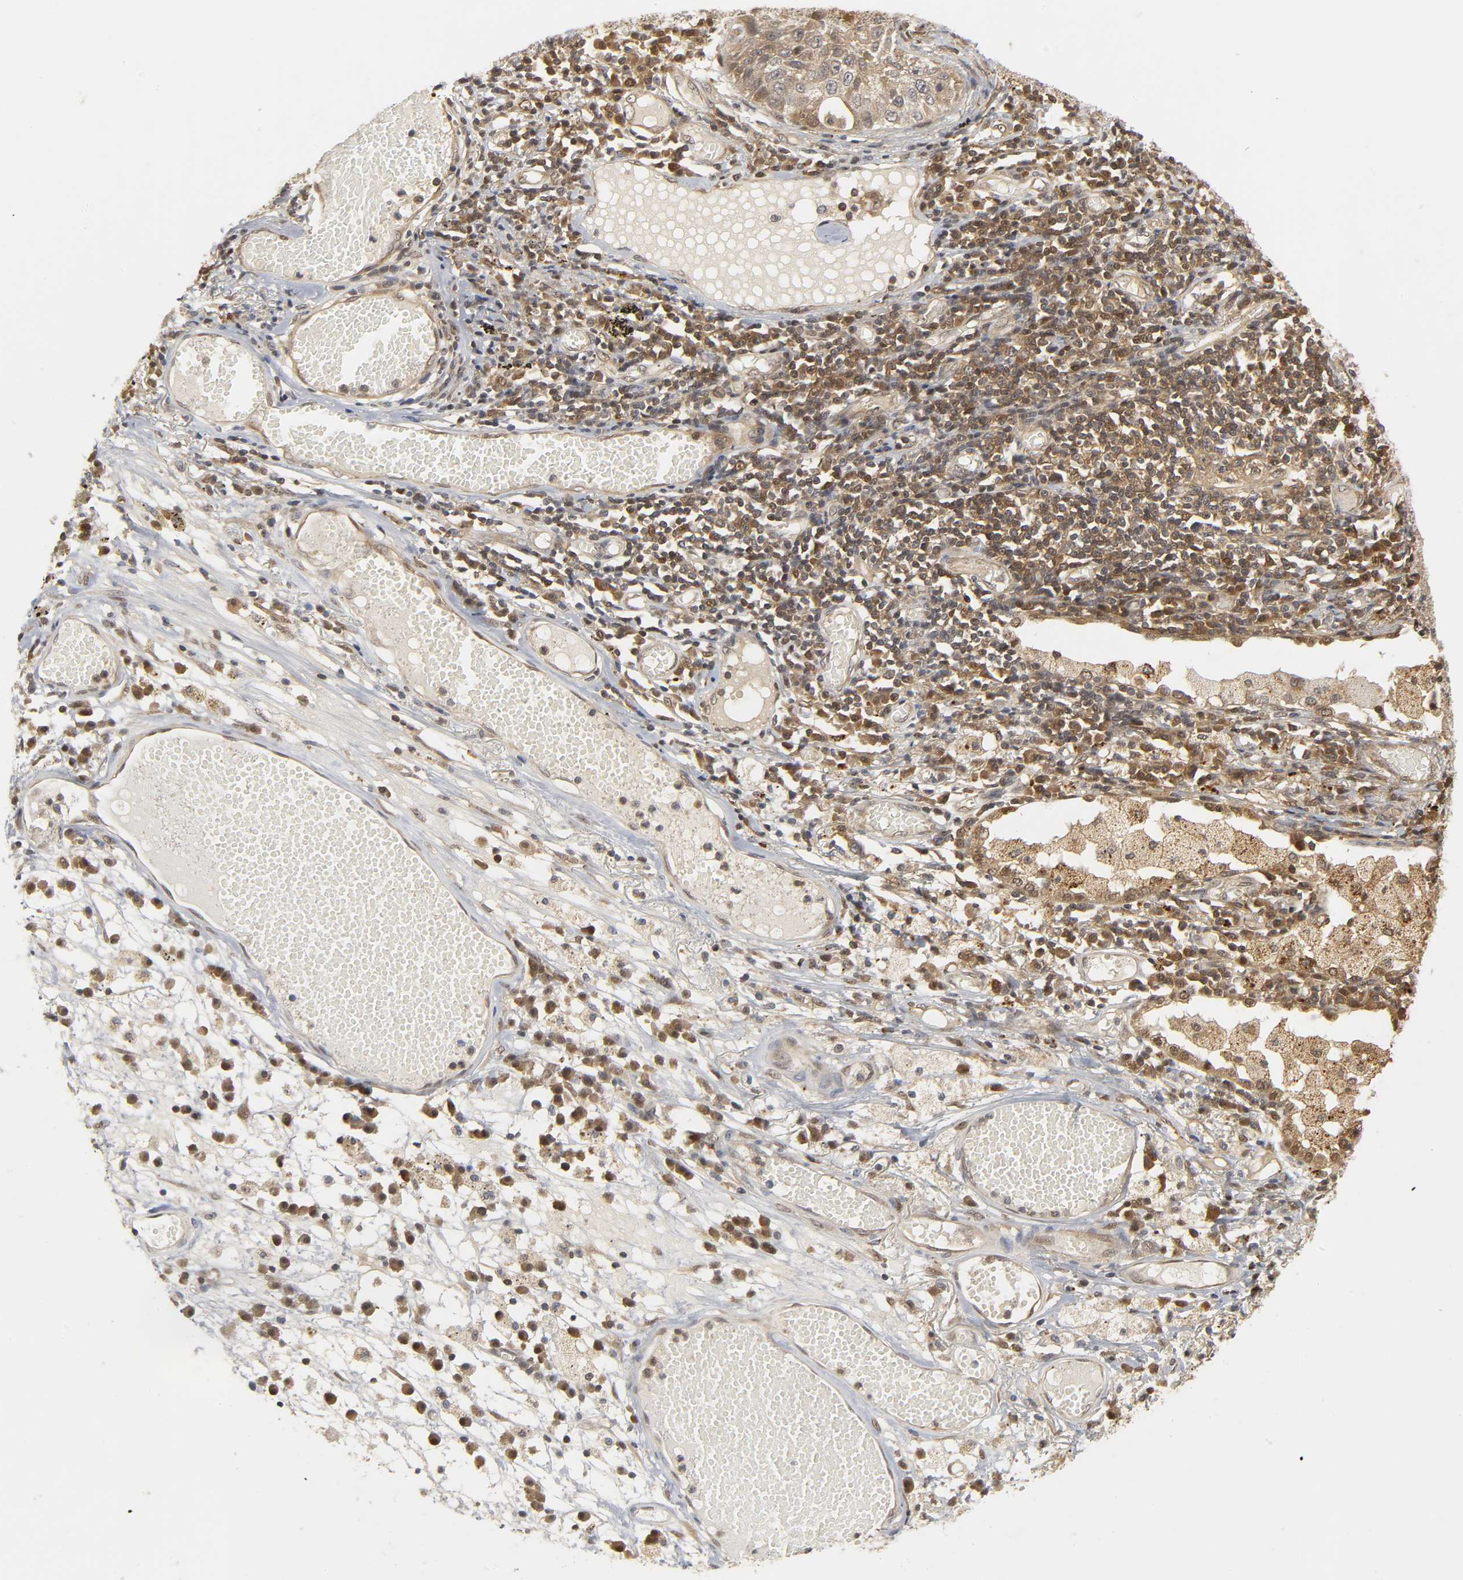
{"staining": {"intensity": "moderate", "quantity": ">75%", "location": "cytoplasmic/membranous"}, "tissue": "lung cancer", "cell_type": "Tumor cells", "image_type": "cancer", "snomed": [{"axis": "morphology", "description": "Squamous cell carcinoma, NOS"}, {"axis": "topography", "description": "Lung"}], "caption": "IHC staining of lung cancer (squamous cell carcinoma), which exhibits medium levels of moderate cytoplasmic/membranous expression in approximately >75% of tumor cells indicating moderate cytoplasmic/membranous protein staining. The staining was performed using DAB (3,3'-diaminobenzidine) (brown) for protein detection and nuclei were counterstained in hematoxylin (blue).", "gene": "PARK7", "patient": {"sex": "male", "age": 71}}